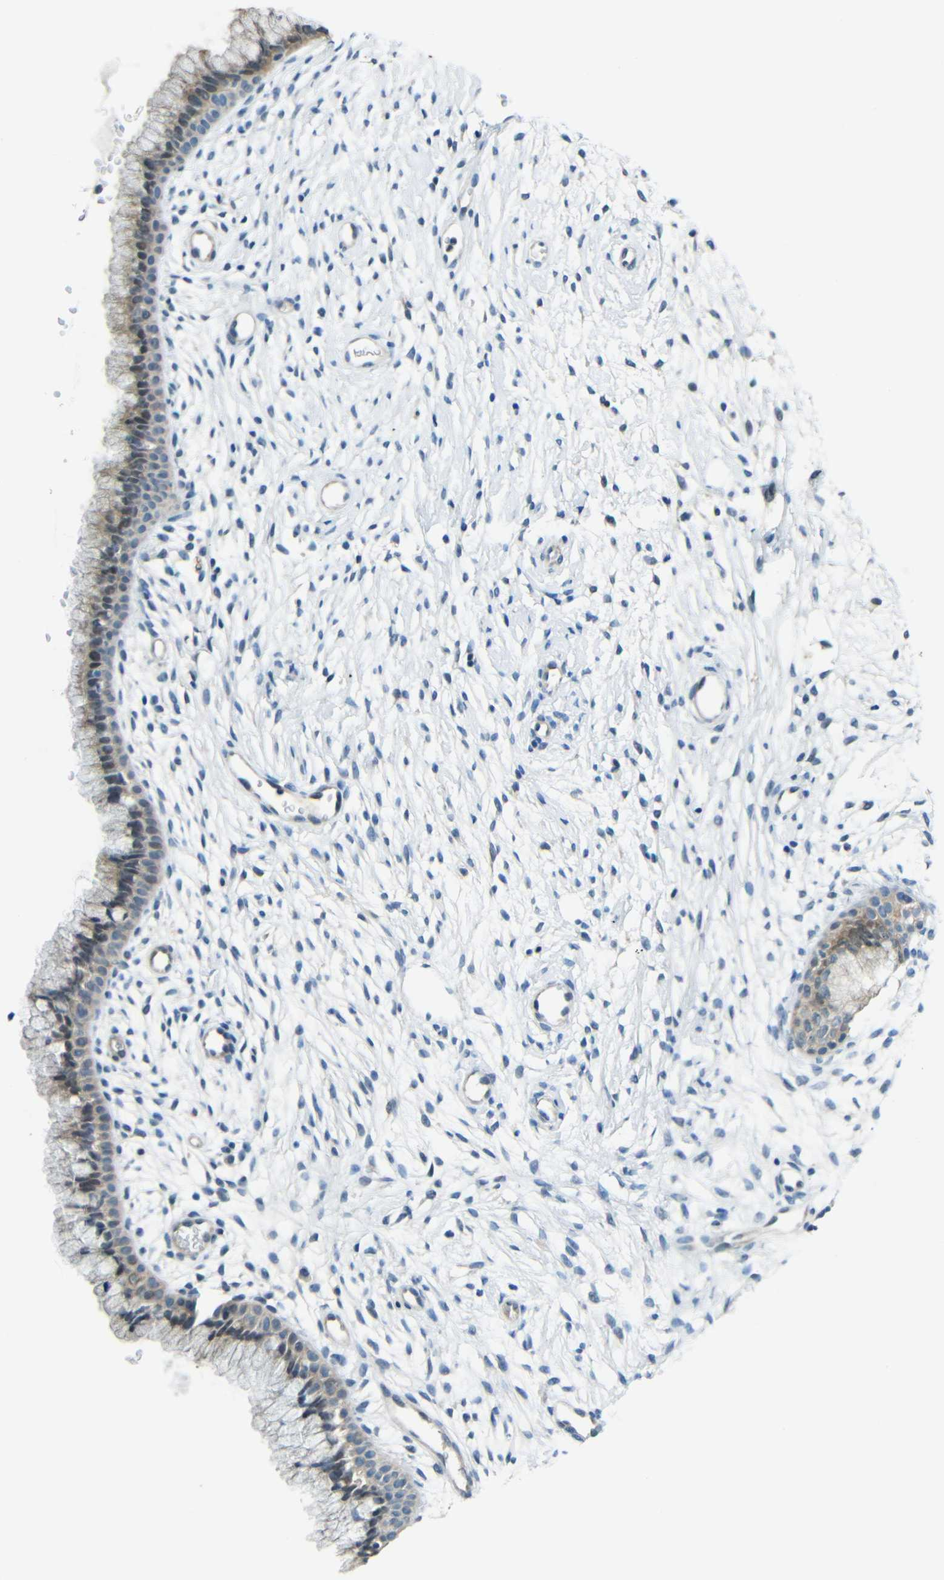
{"staining": {"intensity": "weak", "quantity": "25%-75%", "location": "cytoplasmic/membranous"}, "tissue": "cervix", "cell_type": "Glandular cells", "image_type": "normal", "snomed": [{"axis": "morphology", "description": "Normal tissue, NOS"}, {"axis": "topography", "description": "Cervix"}], "caption": "This is a histology image of immunohistochemistry staining of normal cervix, which shows weak staining in the cytoplasmic/membranous of glandular cells.", "gene": "ANKRD22", "patient": {"sex": "female", "age": 39}}